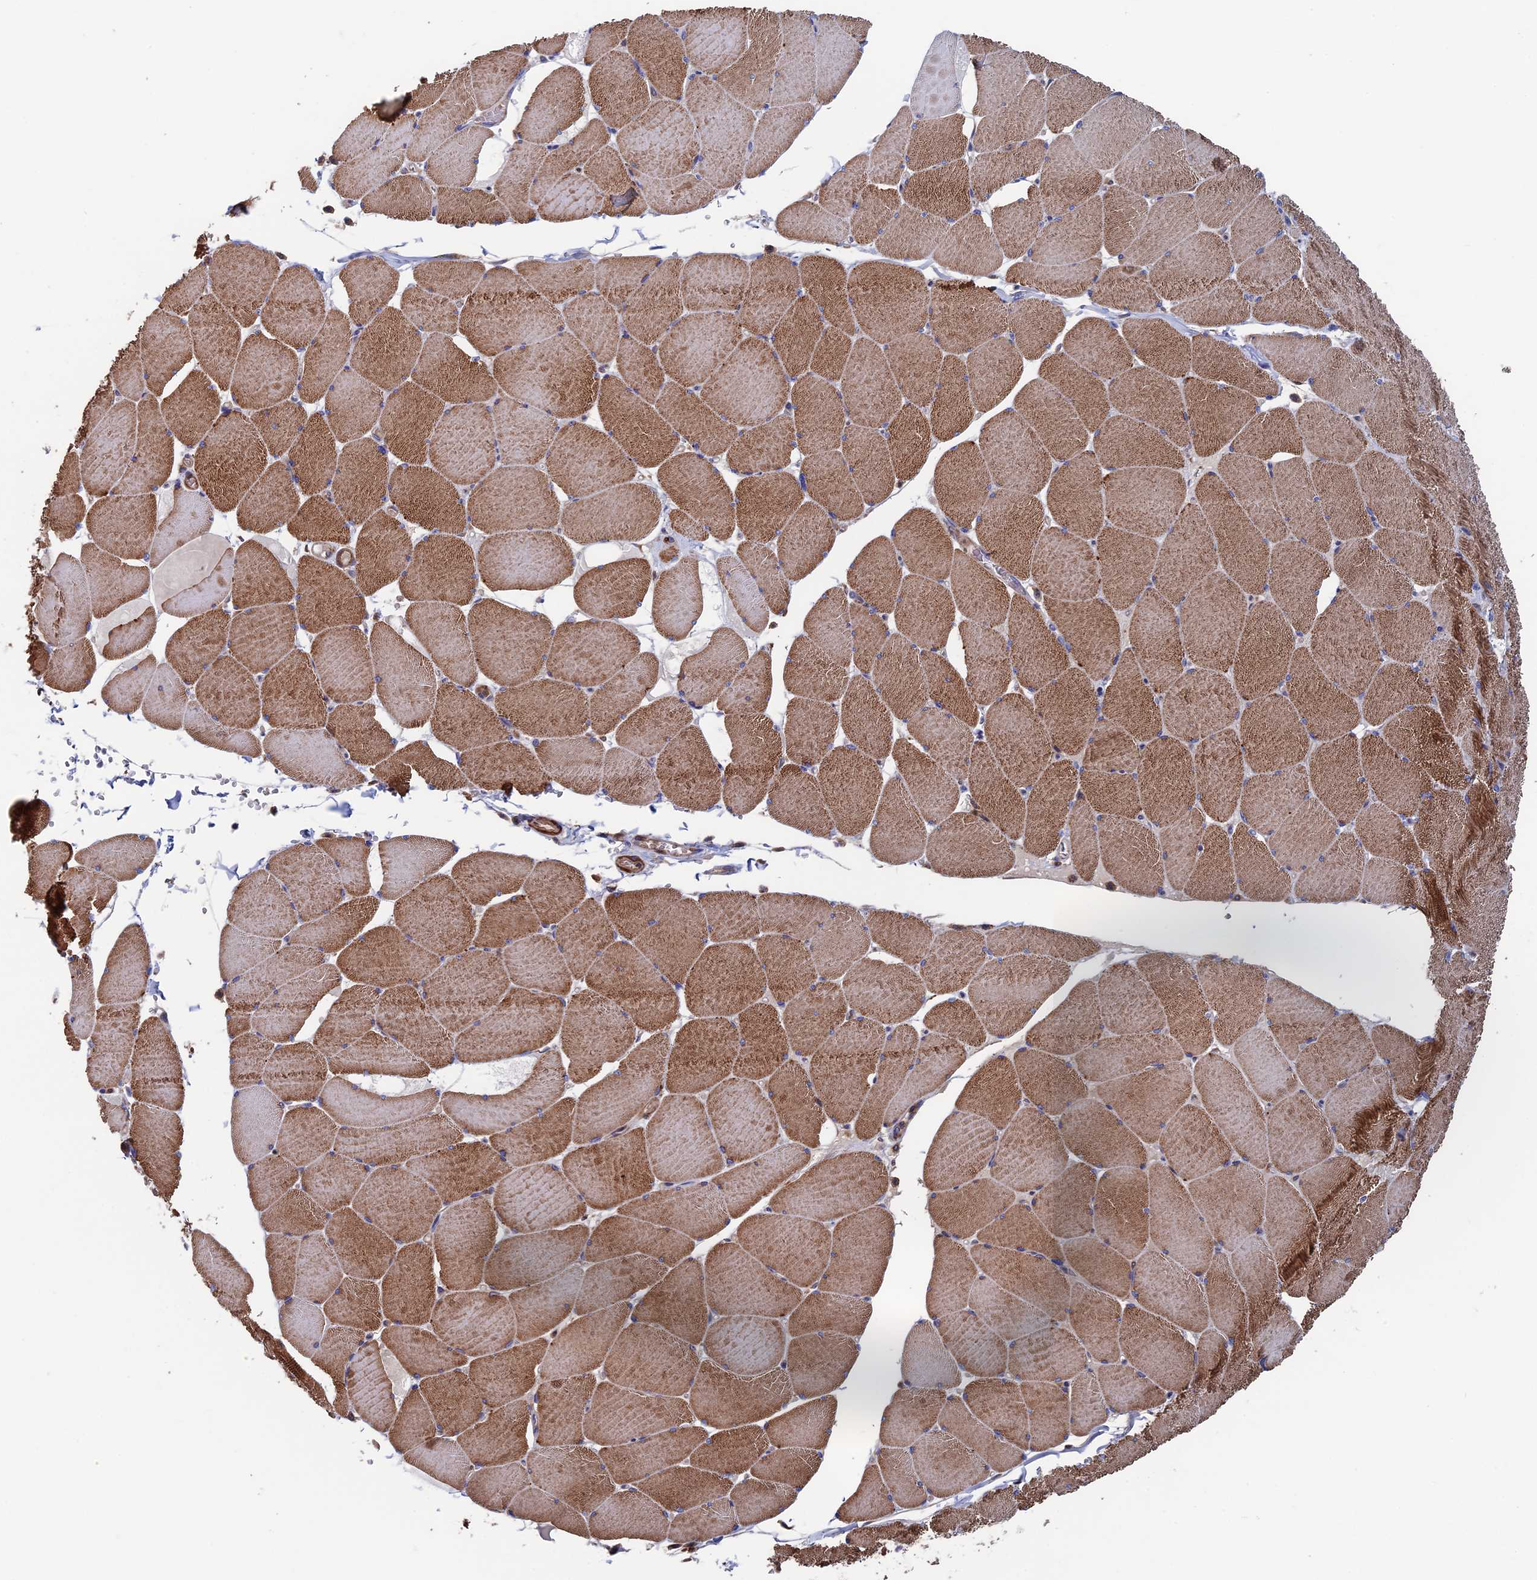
{"staining": {"intensity": "strong", "quantity": "25%-75%", "location": "cytoplasmic/membranous"}, "tissue": "skeletal muscle", "cell_type": "Myocytes", "image_type": "normal", "snomed": [{"axis": "morphology", "description": "Normal tissue, NOS"}, {"axis": "topography", "description": "Skeletal muscle"}, {"axis": "topography", "description": "Head-Neck"}], "caption": "Unremarkable skeletal muscle shows strong cytoplasmic/membranous expression in approximately 25%-75% of myocytes, visualized by immunohistochemistry.", "gene": "DNAJC3", "patient": {"sex": "male", "age": 66}}